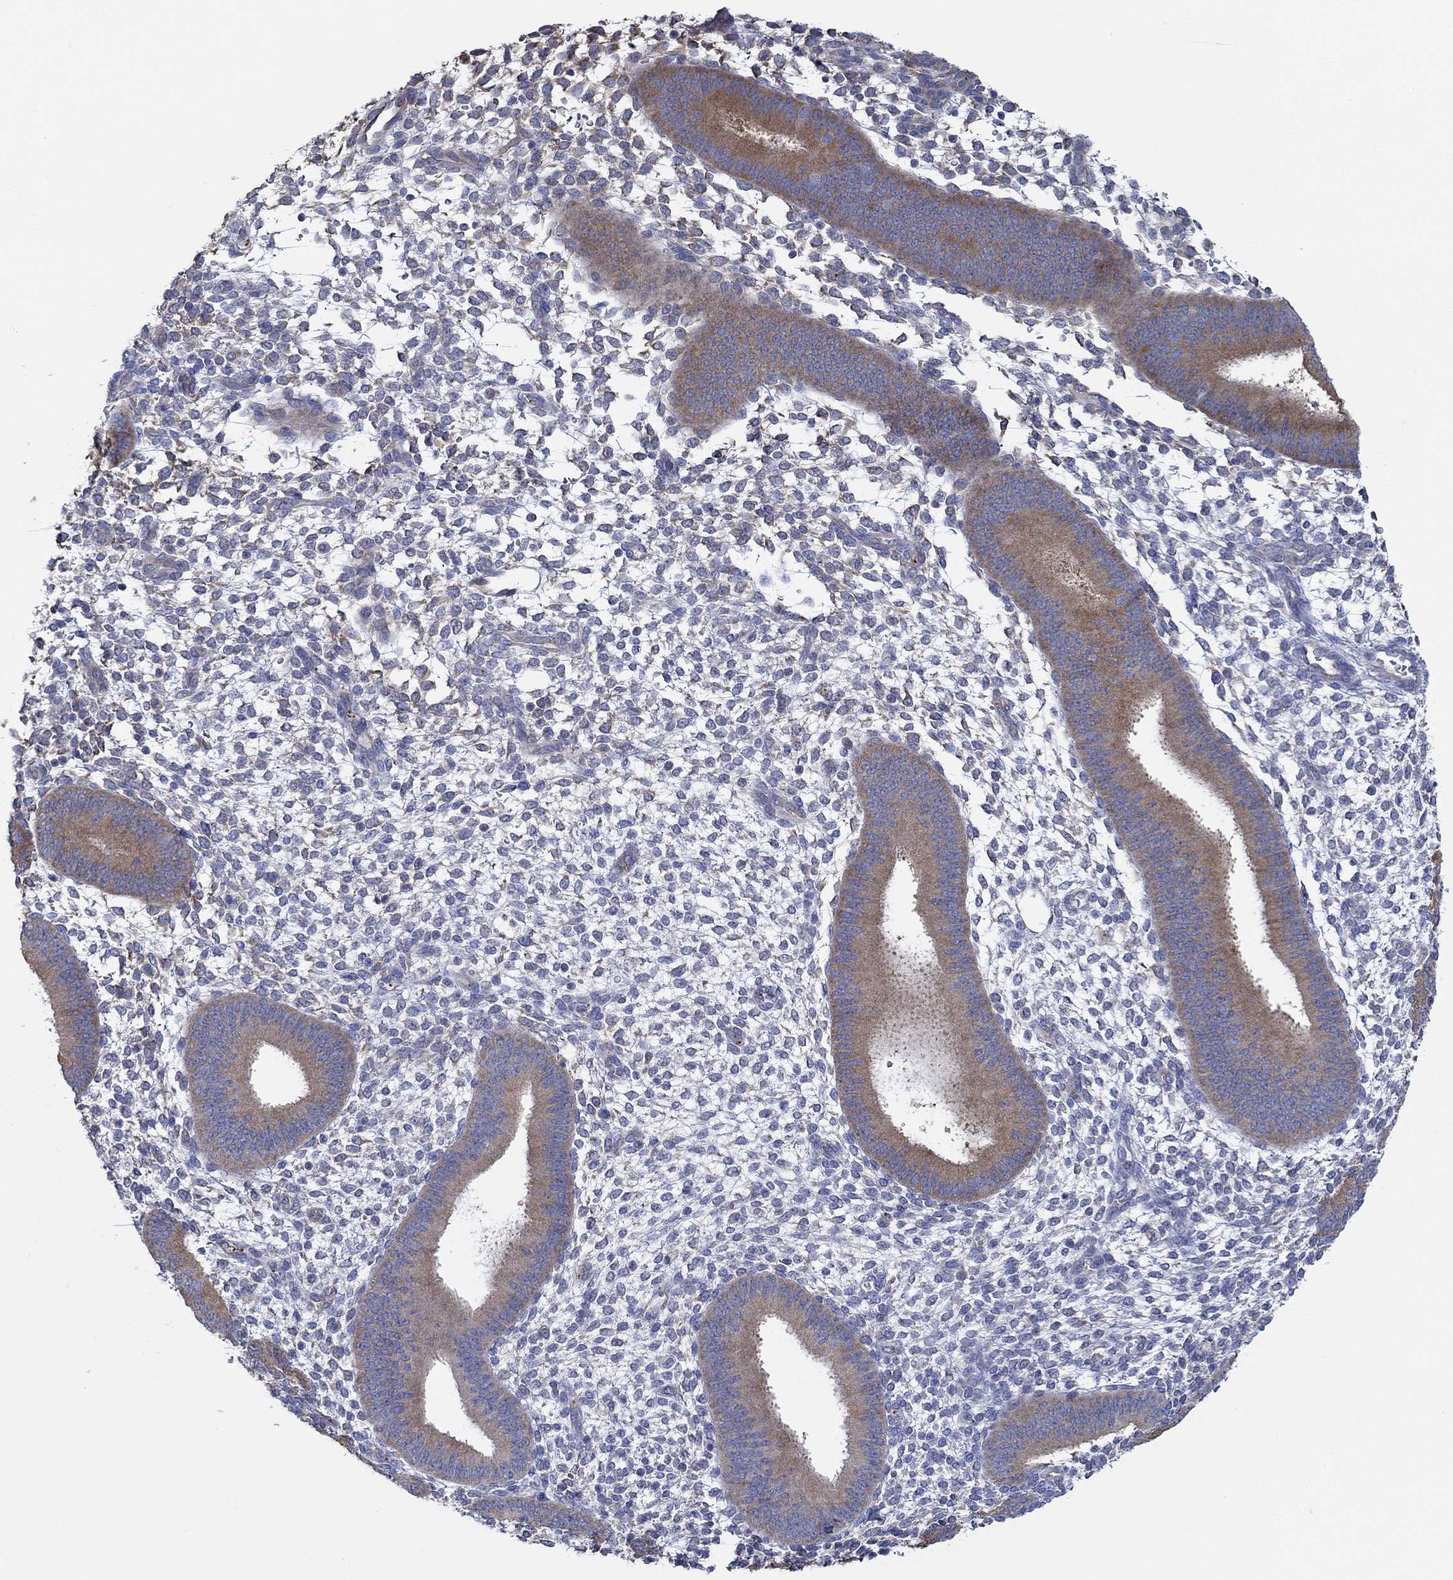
{"staining": {"intensity": "negative", "quantity": "none", "location": "none"}, "tissue": "endometrium", "cell_type": "Cells in endometrial stroma", "image_type": "normal", "snomed": [{"axis": "morphology", "description": "Normal tissue, NOS"}, {"axis": "topography", "description": "Endometrium"}], "caption": "High magnification brightfield microscopy of benign endometrium stained with DAB (brown) and counterstained with hematoxylin (blue): cells in endometrial stroma show no significant expression.", "gene": "SLC27A3", "patient": {"sex": "female", "age": 39}}